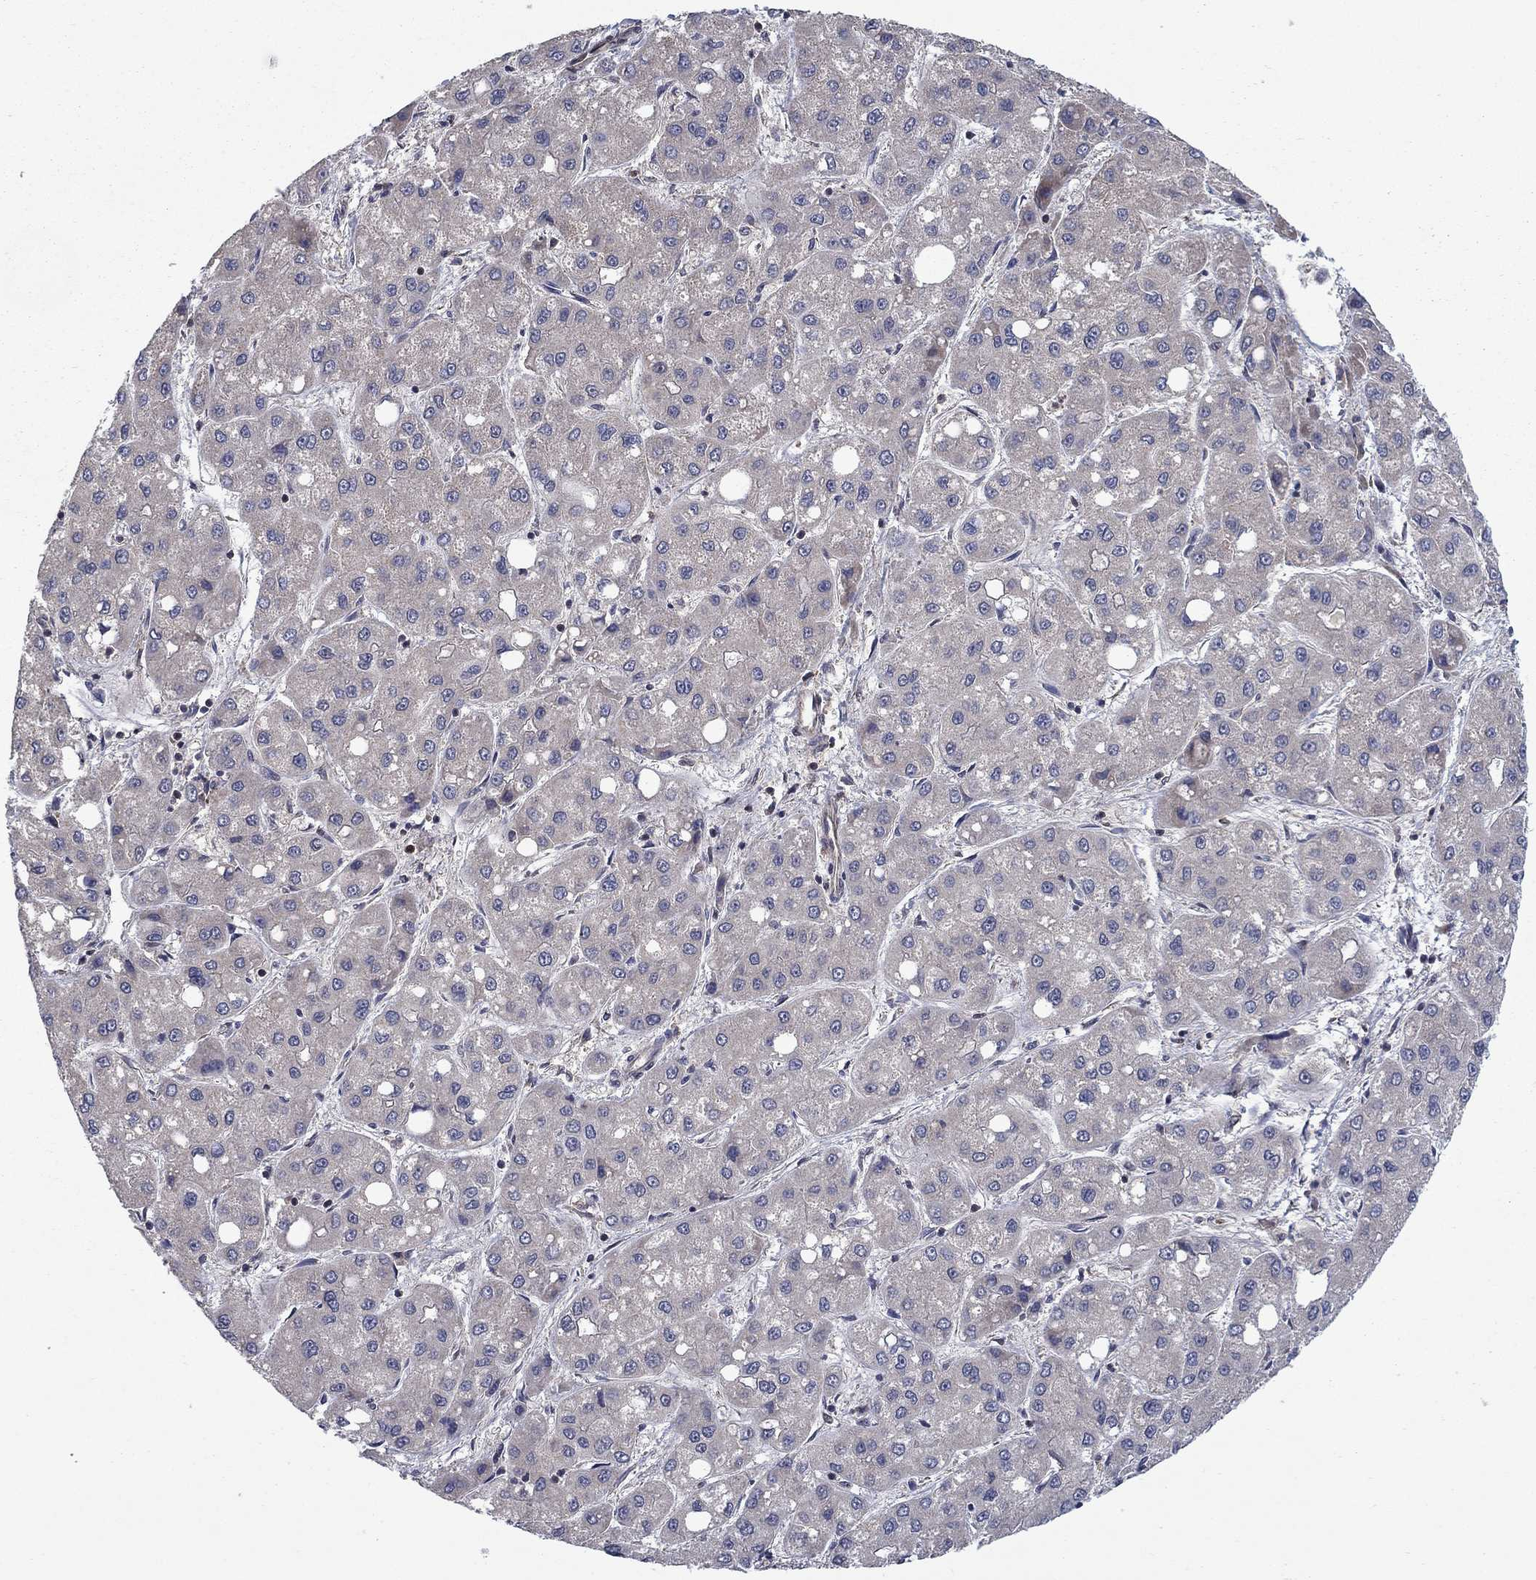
{"staining": {"intensity": "negative", "quantity": "none", "location": "none"}, "tissue": "liver cancer", "cell_type": "Tumor cells", "image_type": "cancer", "snomed": [{"axis": "morphology", "description": "Carcinoma, Hepatocellular, NOS"}, {"axis": "topography", "description": "Liver"}], "caption": "The histopathology image shows no staining of tumor cells in liver cancer. (Stains: DAB (3,3'-diaminobenzidine) immunohistochemistry (IHC) with hematoxylin counter stain, Microscopy: brightfield microscopy at high magnification).", "gene": "HDAC4", "patient": {"sex": "male", "age": 73}}